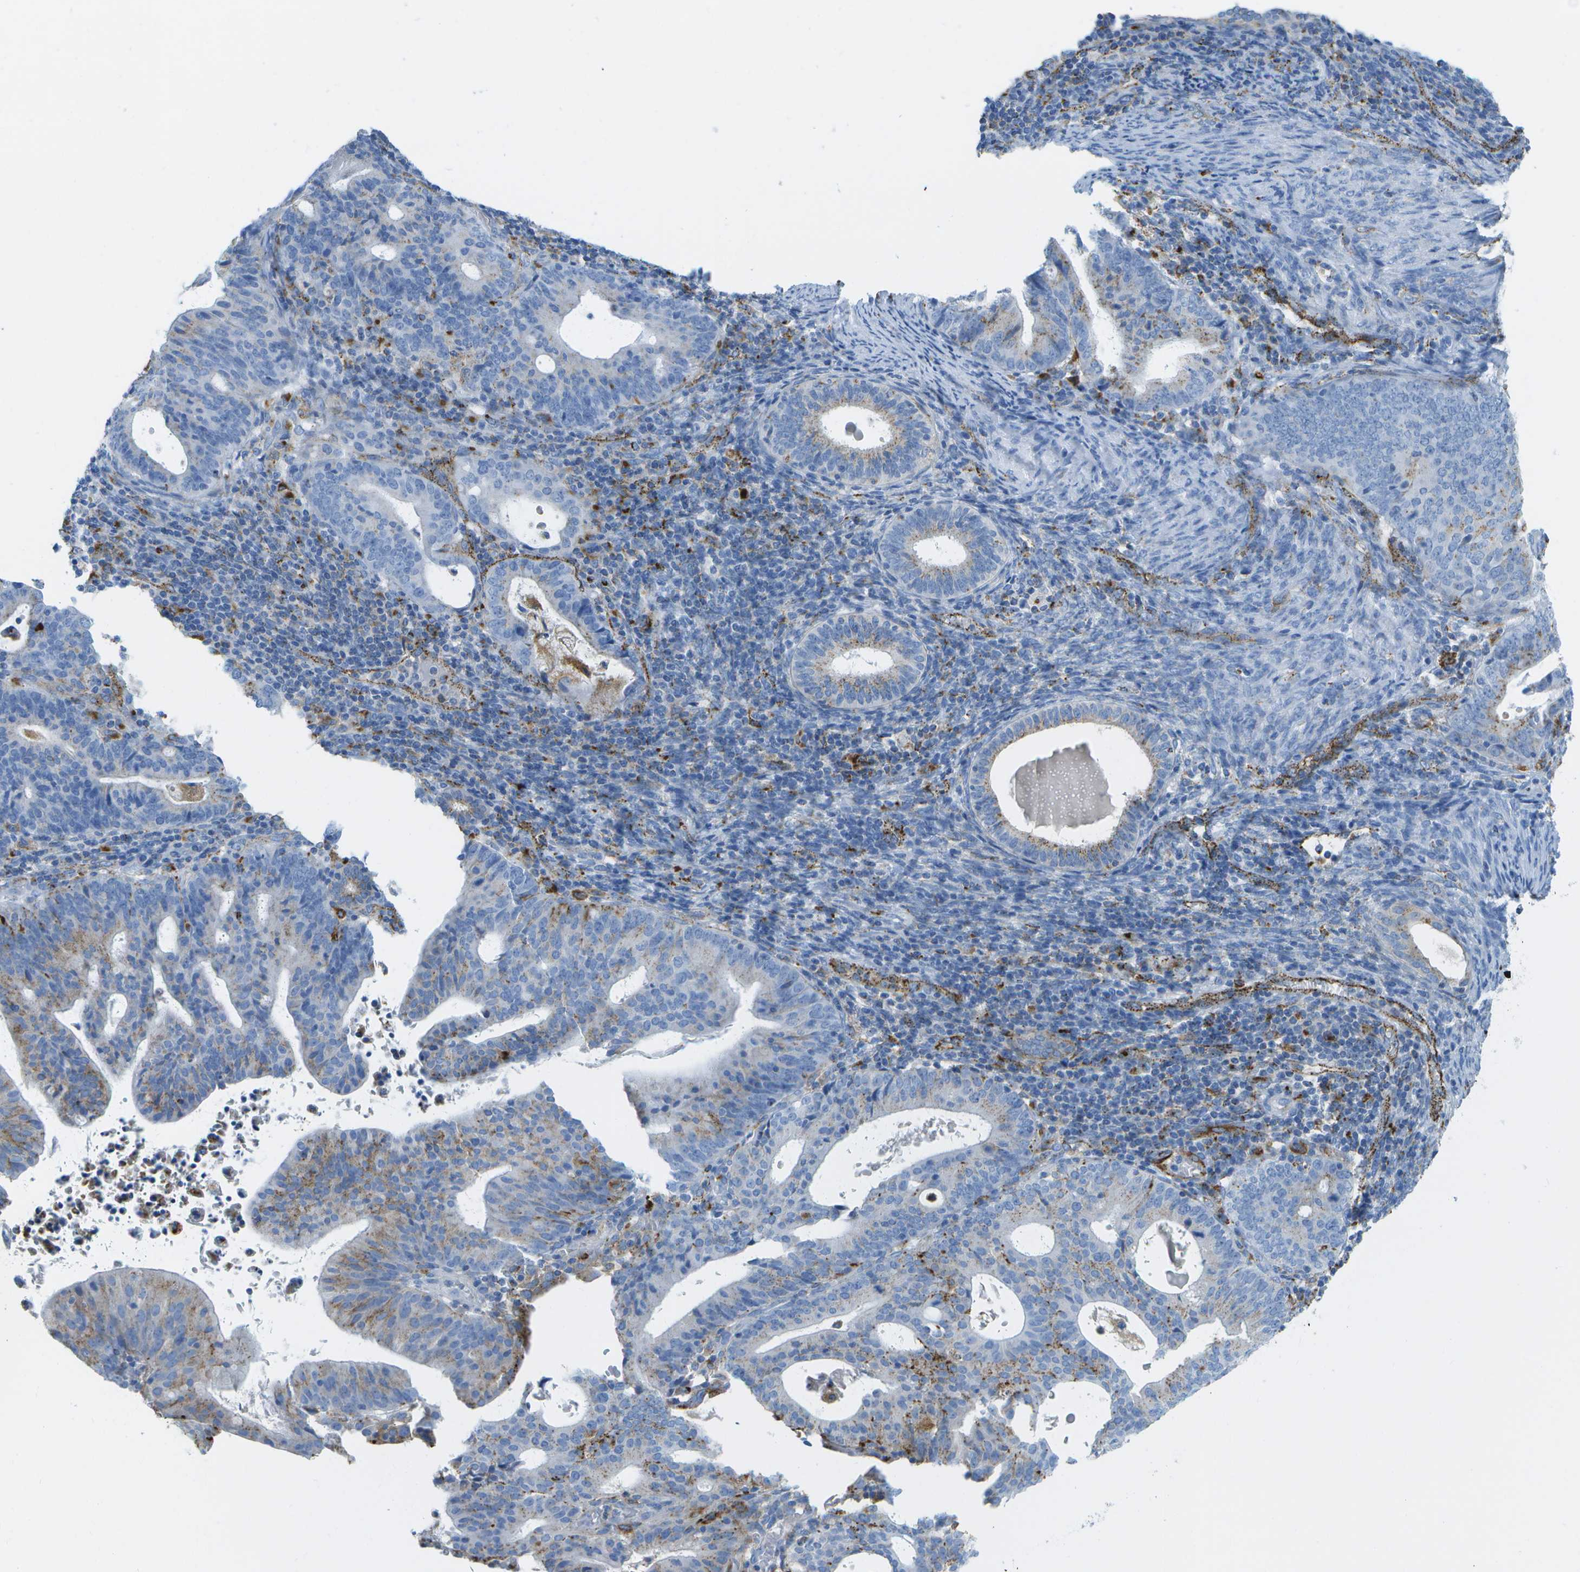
{"staining": {"intensity": "weak", "quantity": "<25%", "location": "cytoplasmic/membranous"}, "tissue": "endometrial cancer", "cell_type": "Tumor cells", "image_type": "cancer", "snomed": [{"axis": "morphology", "description": "Adenocarcinoma, NOS"}, {"axis": "topography", "description": "Uterus"}], "caption": "Immunohistochemistry micrograph of endometrial adenocarcinoma stained for a protein (brown), which displays no expression in tumor cells.", "gene": "PRCP", "patient": {"sex": "female", "age": 83}}